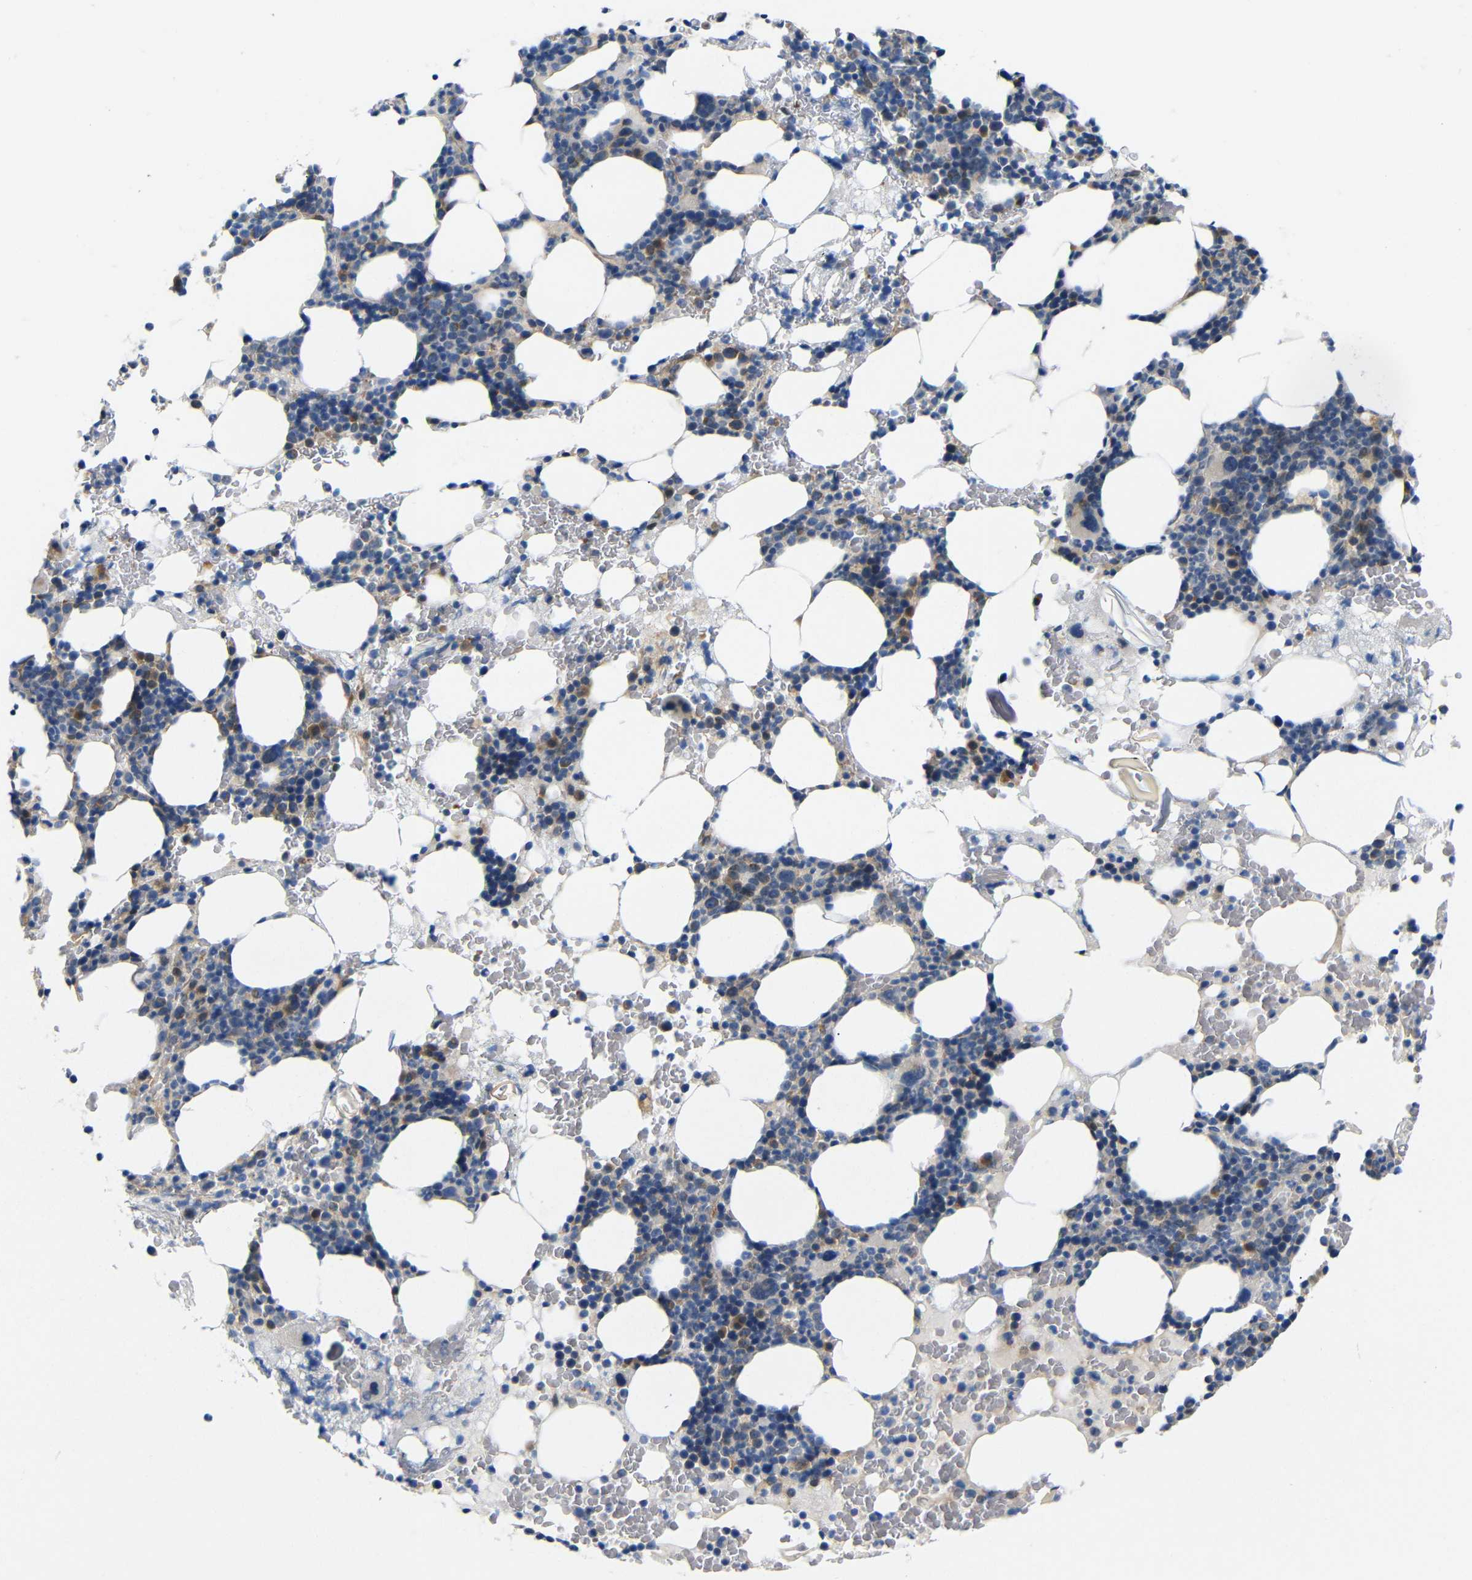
{"staining": {"intensity": "weak", "quantity": "<25%", "location": "cytoplasmic/membranous"}, "tissue": "bone marrow", "cell_type": "Hematopoietic cells", "image_type": "normal", "snomed": [{"axis": "morphology", "description": "Normal tissue, NOS"}, {"axis": "morphology", "description": "Inflammation, NOS"}, {"axis": "topography", "description": "Bone marrow"}], "caption": "Immunohistochemical staining of unremarkable bone marrow shows no significant staining in hematopoietic cells.", "gene": "TBC1D32", "patient": {"sex": "female", "age": 84}}